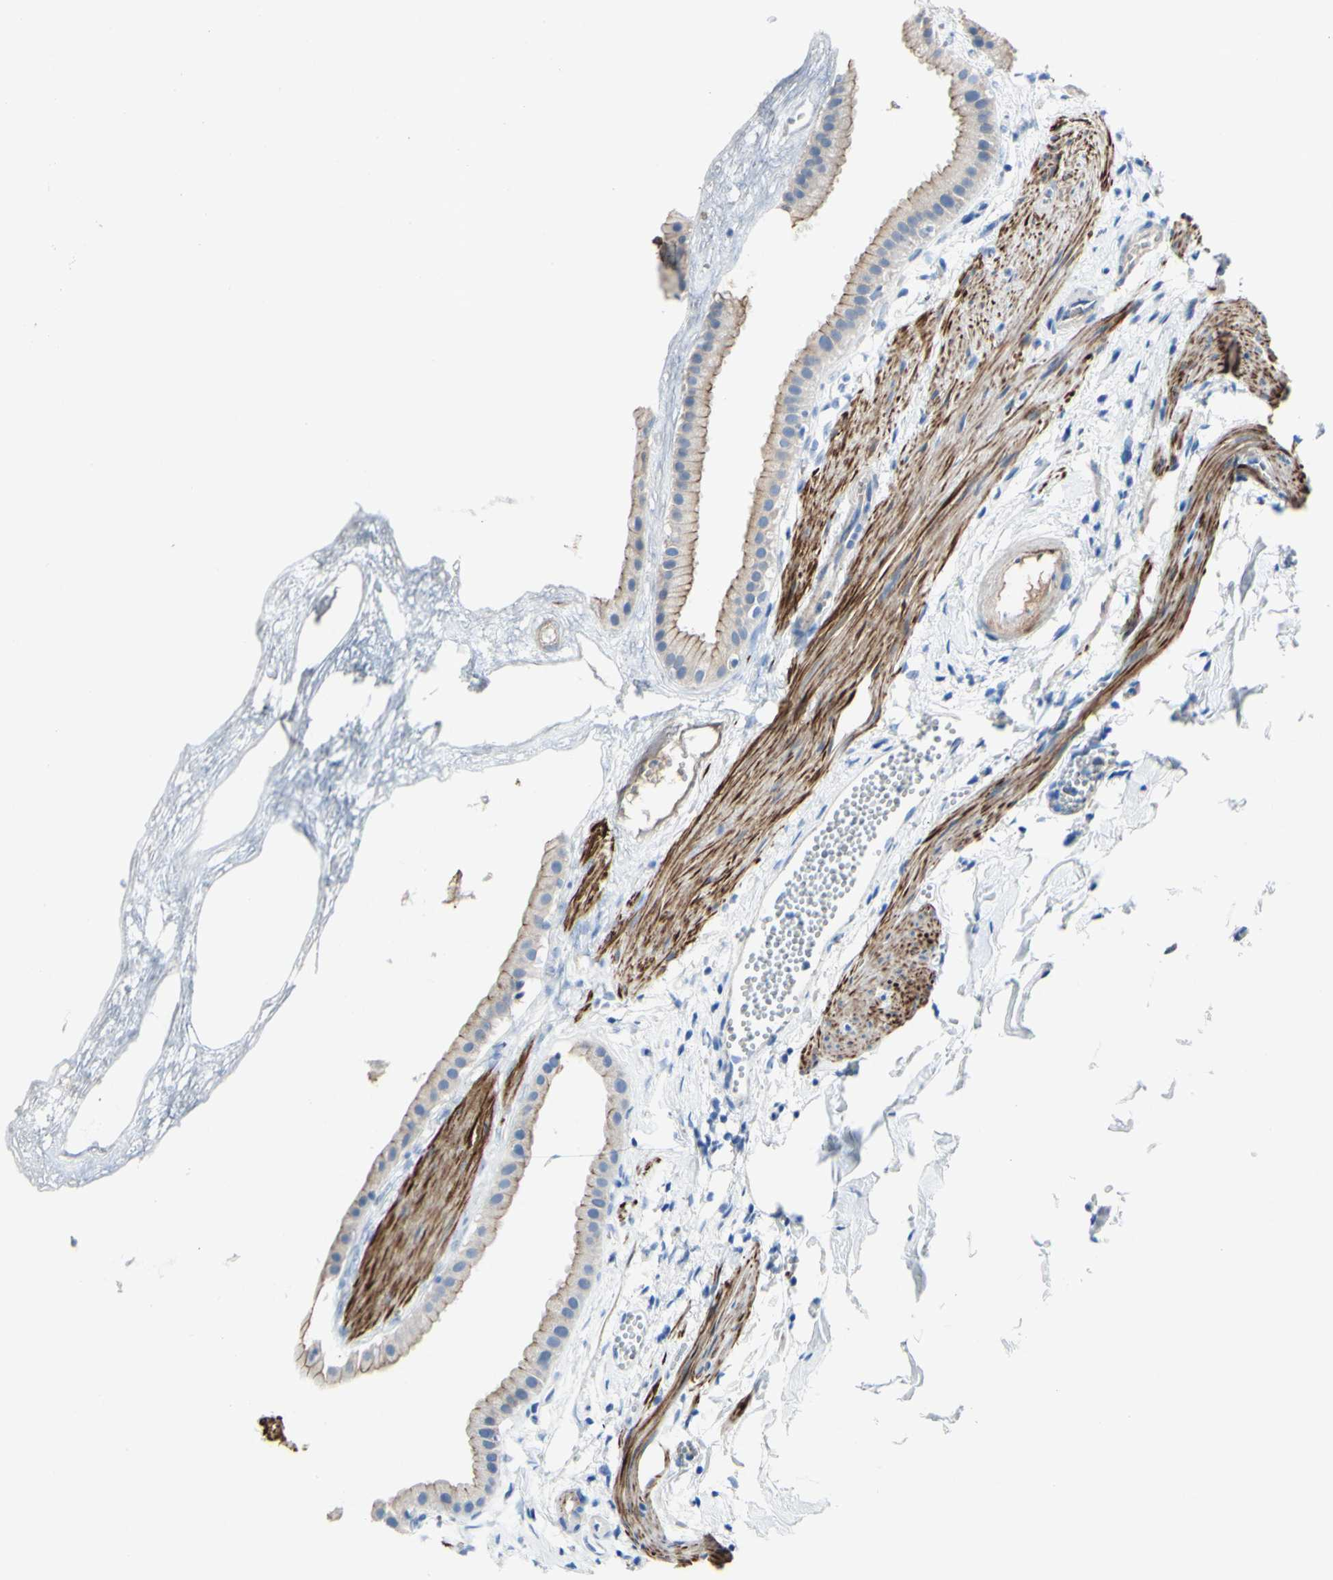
{"staining": {"intensity": "moderate", "quantity": ">75%", "location": "cytoplasmic/membranous"}, "tissue": "gallbladder", "cell_type": "Glandular cells", "image_type": "normal", "snomed": [{"axis": "morphology", "description": "Normal tissue, NOS"}, {"axis": "topography", "description": "Gallbladder"}], "caption": "The immunohistochemical stain labels moderate cytoplasmic/membranous staining in glandular cells of unremarkable gallbladder.", "gene": "DSC2", "patient": {"sex": "female", "age": 64}}